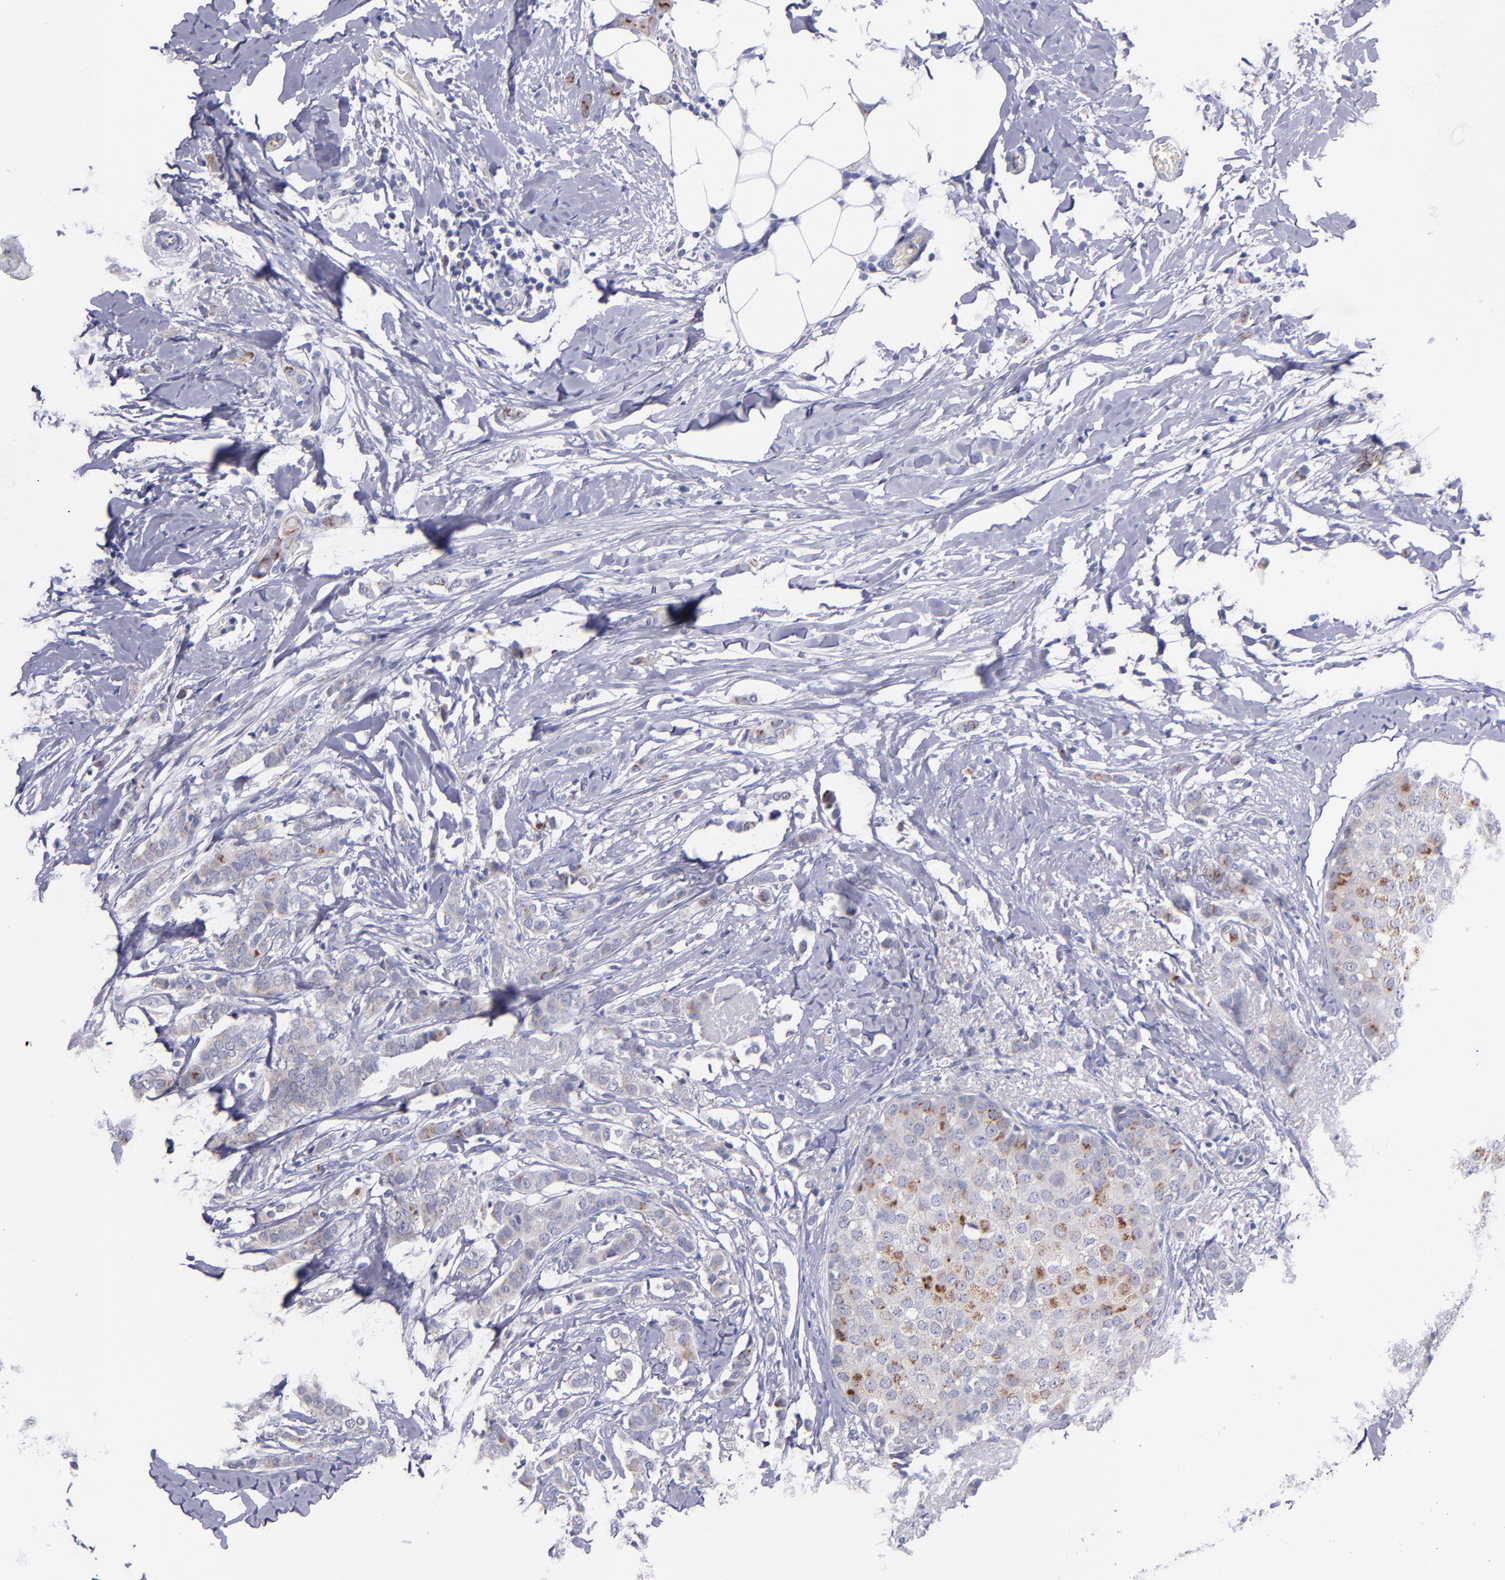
{"staining": {"intensity": "moderate", "quantity": "25%-75%", "location": "cytoplasmic/membranous"}, "tissue": "breast cancer", "cell_type": "Tumor cells", "image_type": "cancer", "snomed": [{"axis": "morphology", "description": "Lobular carcinoma"}, {"axis": "topography", "description": "Breast"}], "caption": "Moderate cytoplasmic/membranous protein staining is identified in about 25%-75% of tumor cells in breast cancer.", "gene": "RAB41", "patient": {"sex": "female", "age": 55}}